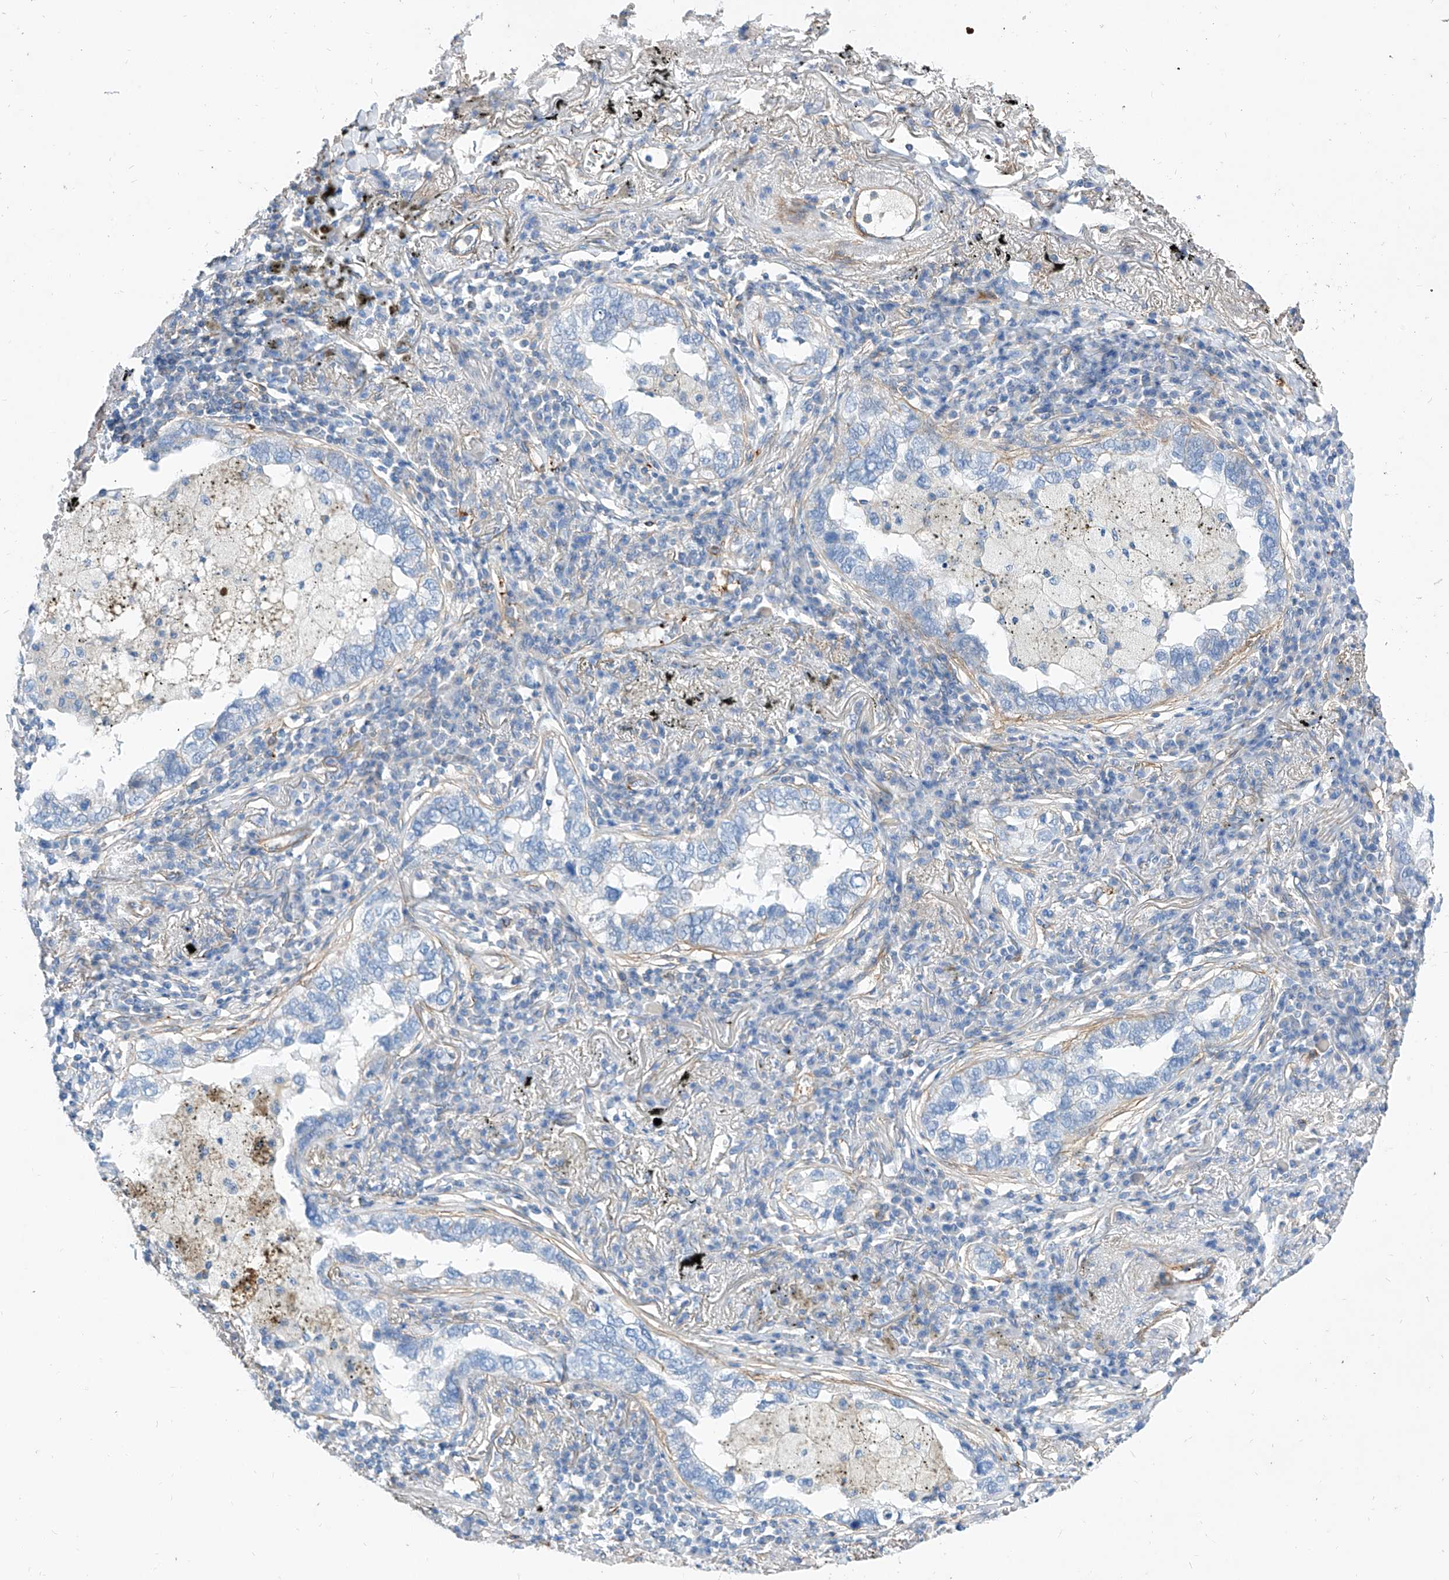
{"staining": {"intensity": "negative", "quantity": "none", "location": "none"}, "tissue": "lung cancer", "cell_type": "Tumor cells", "image_type": "cancer", "snomed": [{"axis": "morphology", "description": "Adenocarcinoma, NOS"}, {"axis": "topography", "description": "Lung"}], "caption": "IHC image of neoplastic tissue: human lung cancer (adenocarcinoma) stained with DAB (3,3'-diaminobenzidine) displays no significant protein expression in tumor cells.", "gene": "TAS2R60", "patient": {"sex": "male", "age": 65}}